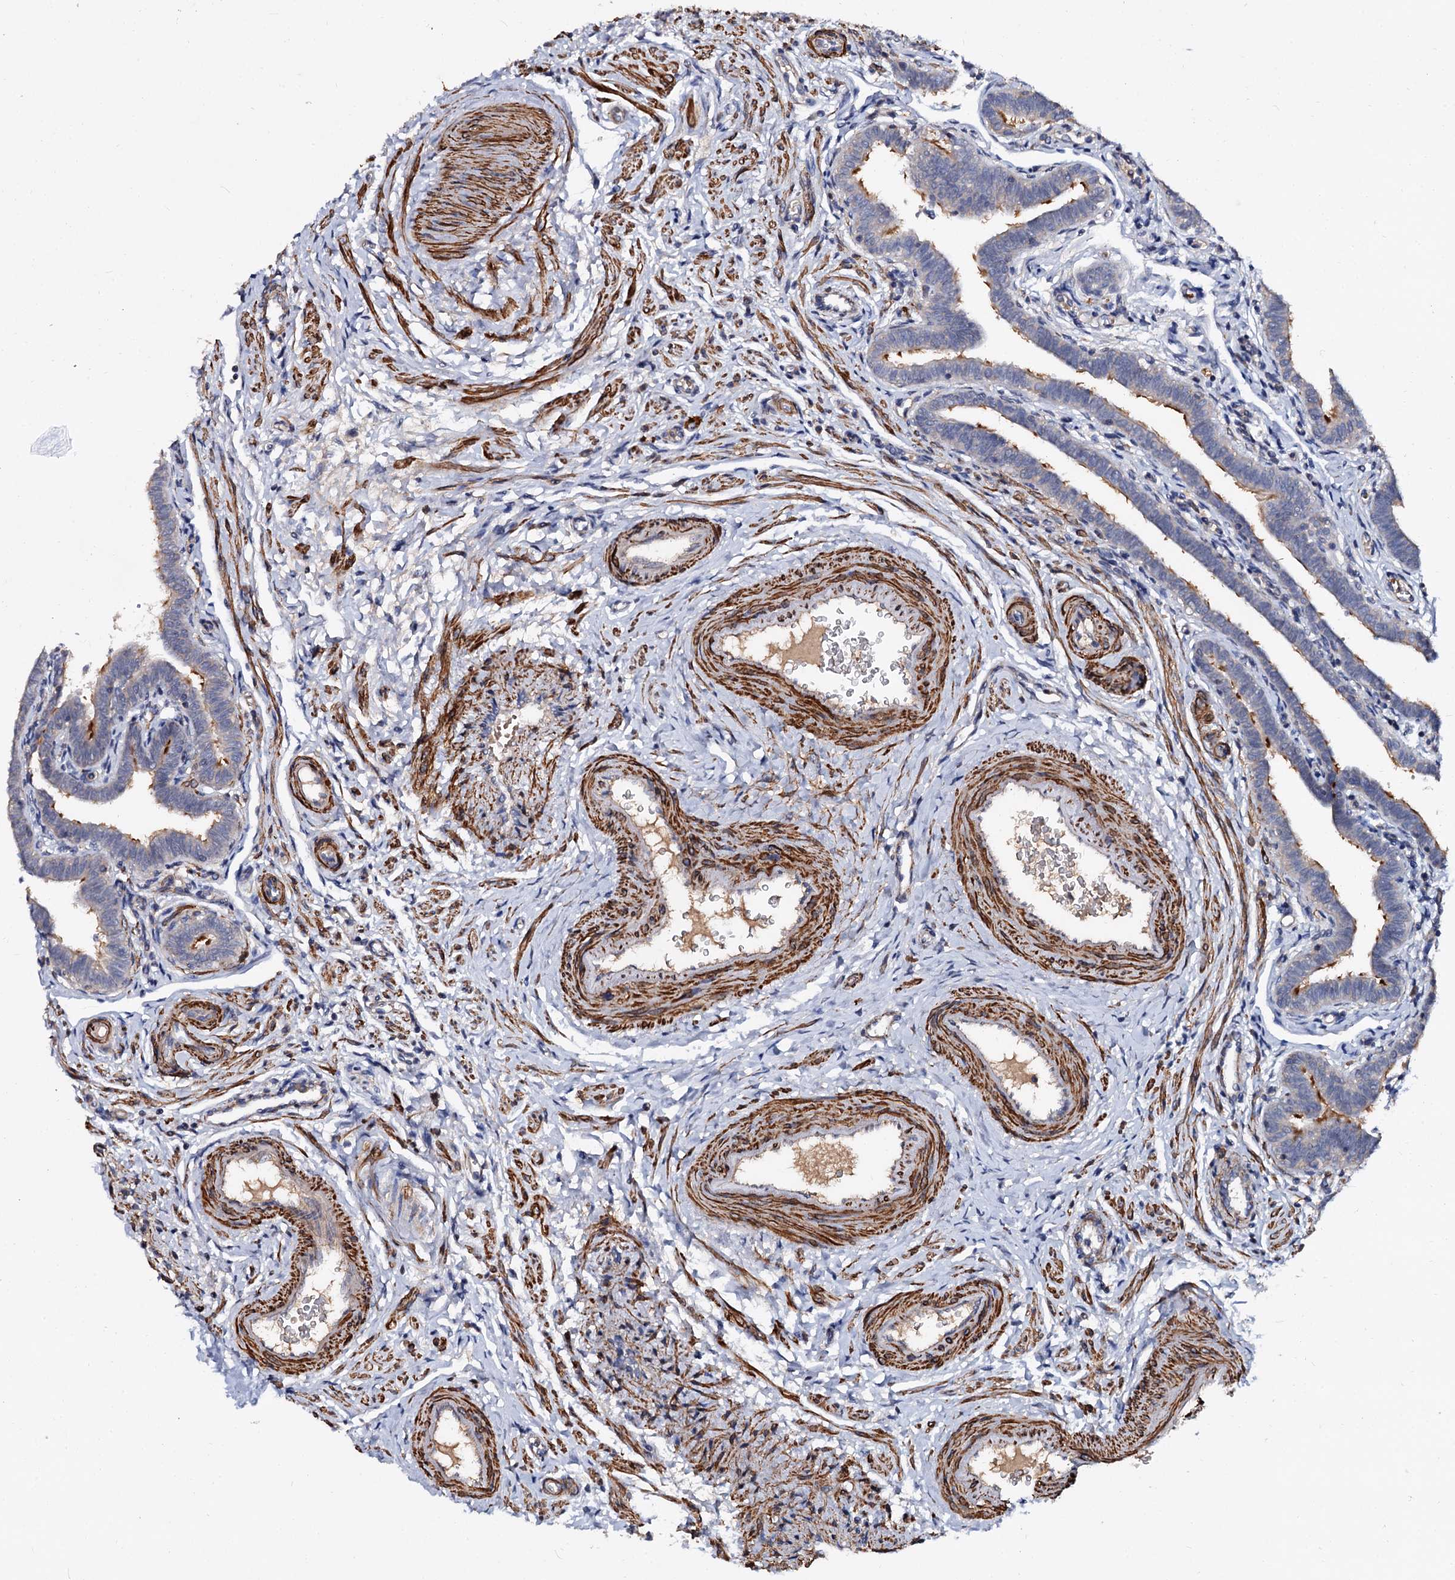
{"staining": {"intensity": "moderate", "quantity": "25%-75%", "location": "cytoplasmic/membranous"}, "tissue": "fallopian tube", "cell_type": "Glandular cells", "image_type": "normal", "snomed": [{"axis": "morphology", "description": "Normal tissue, NOS"}, {"axis": "topography", "description": "Fallopian tube"}], "caption": "High-power microscopy captured an immunohistochemistry image of unremarkable fallopian tube, revealing moderate cytoplasmic/membranous staining in approximately 25%-75% of glandular cells.", "gene": "ISM2", "patient": {"sex": "female", "age": 36}}